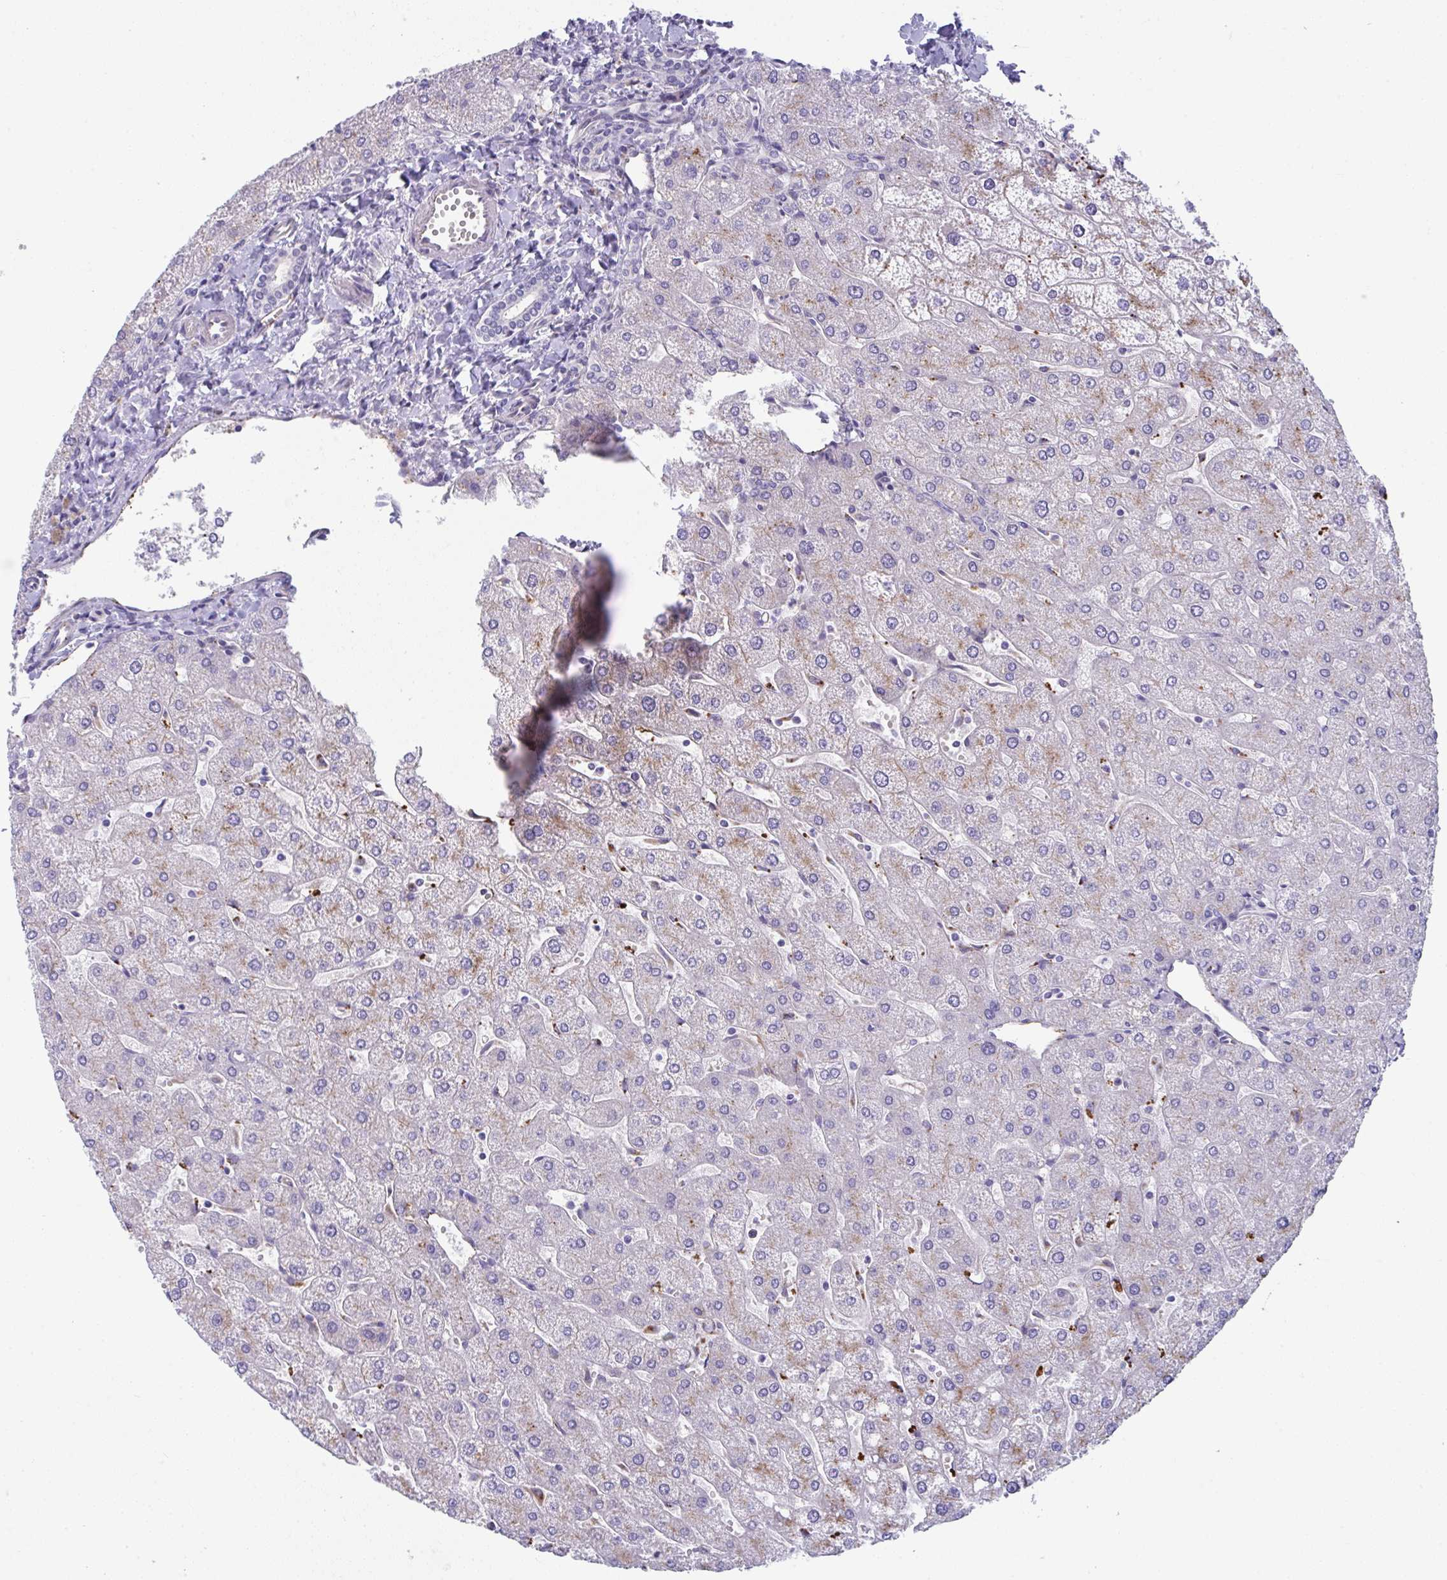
{"staining": {"intensity": "negative", "quantity": "none", "location": "none"}, "tissue": "liver", "cell_type": "Cholangiocytes", "image_type": "normal", "snomed": [{"axis": "morphology", "description": "Normal tissue, NOS"}, {"axis": "topography", "description": "Liver"}], "caption": "A high-resolution photomicrograph shows immunohistochemistry staining of unremarkable liver, which demonstrates no significant expression in cholangiocytes.", "gene": "TOR1AIP2", "patient": {"sex": "male", "age": 67}}